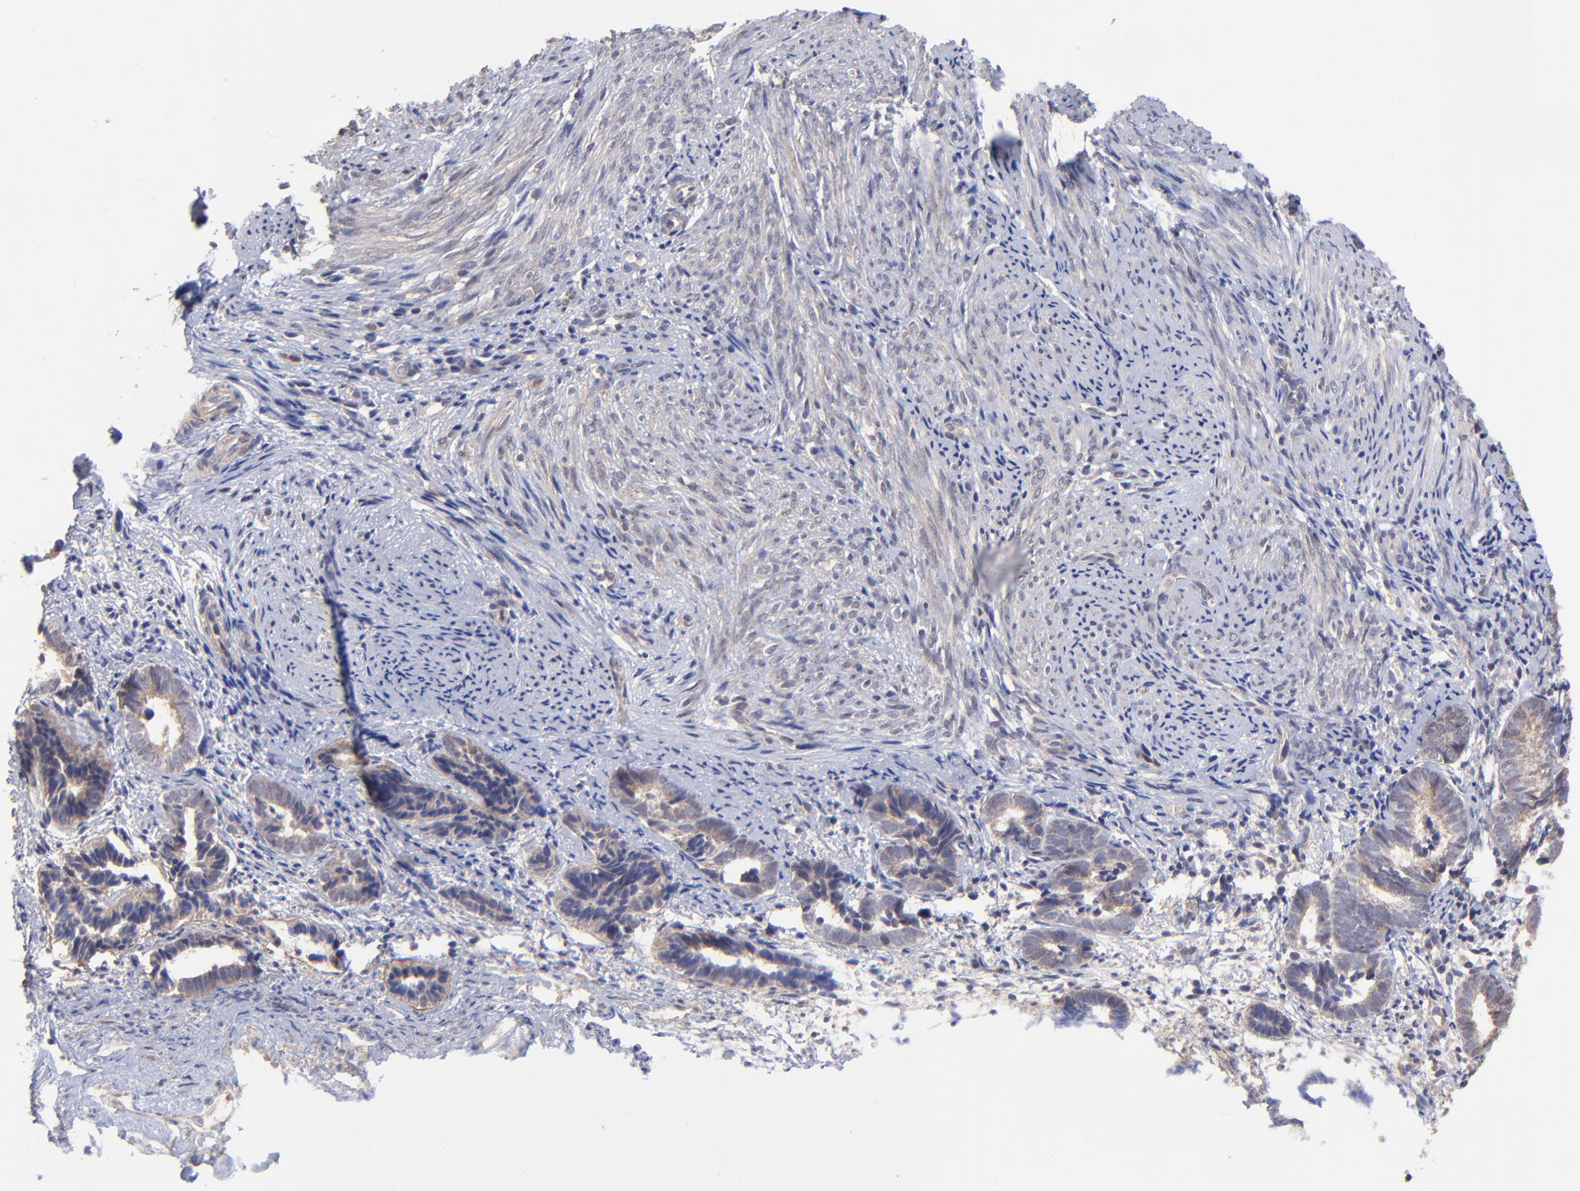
{"staining": {"intensity": "moderate", "quantity": ">75%", "location": "cytoplasmic/membranous"}, "tissue": "endometrium", "cell_type": "Cells in endometrial stroma", "image_type": "normal", "snomed": [{"axis": "morphology", "description": "Normal tissue, NOS"}, {"axis": "topography", "description": "Smooth muscle"}, {"axis": "topography", "description": "Endometrium"}], "caption": "Normal endometrium exhibits moderate cytoplasmic/membranous expression in about >75% of cells in endometrial stroma.", "gene": "BAIAP2L2", "patient": {"sex": "female", "age": 57}}